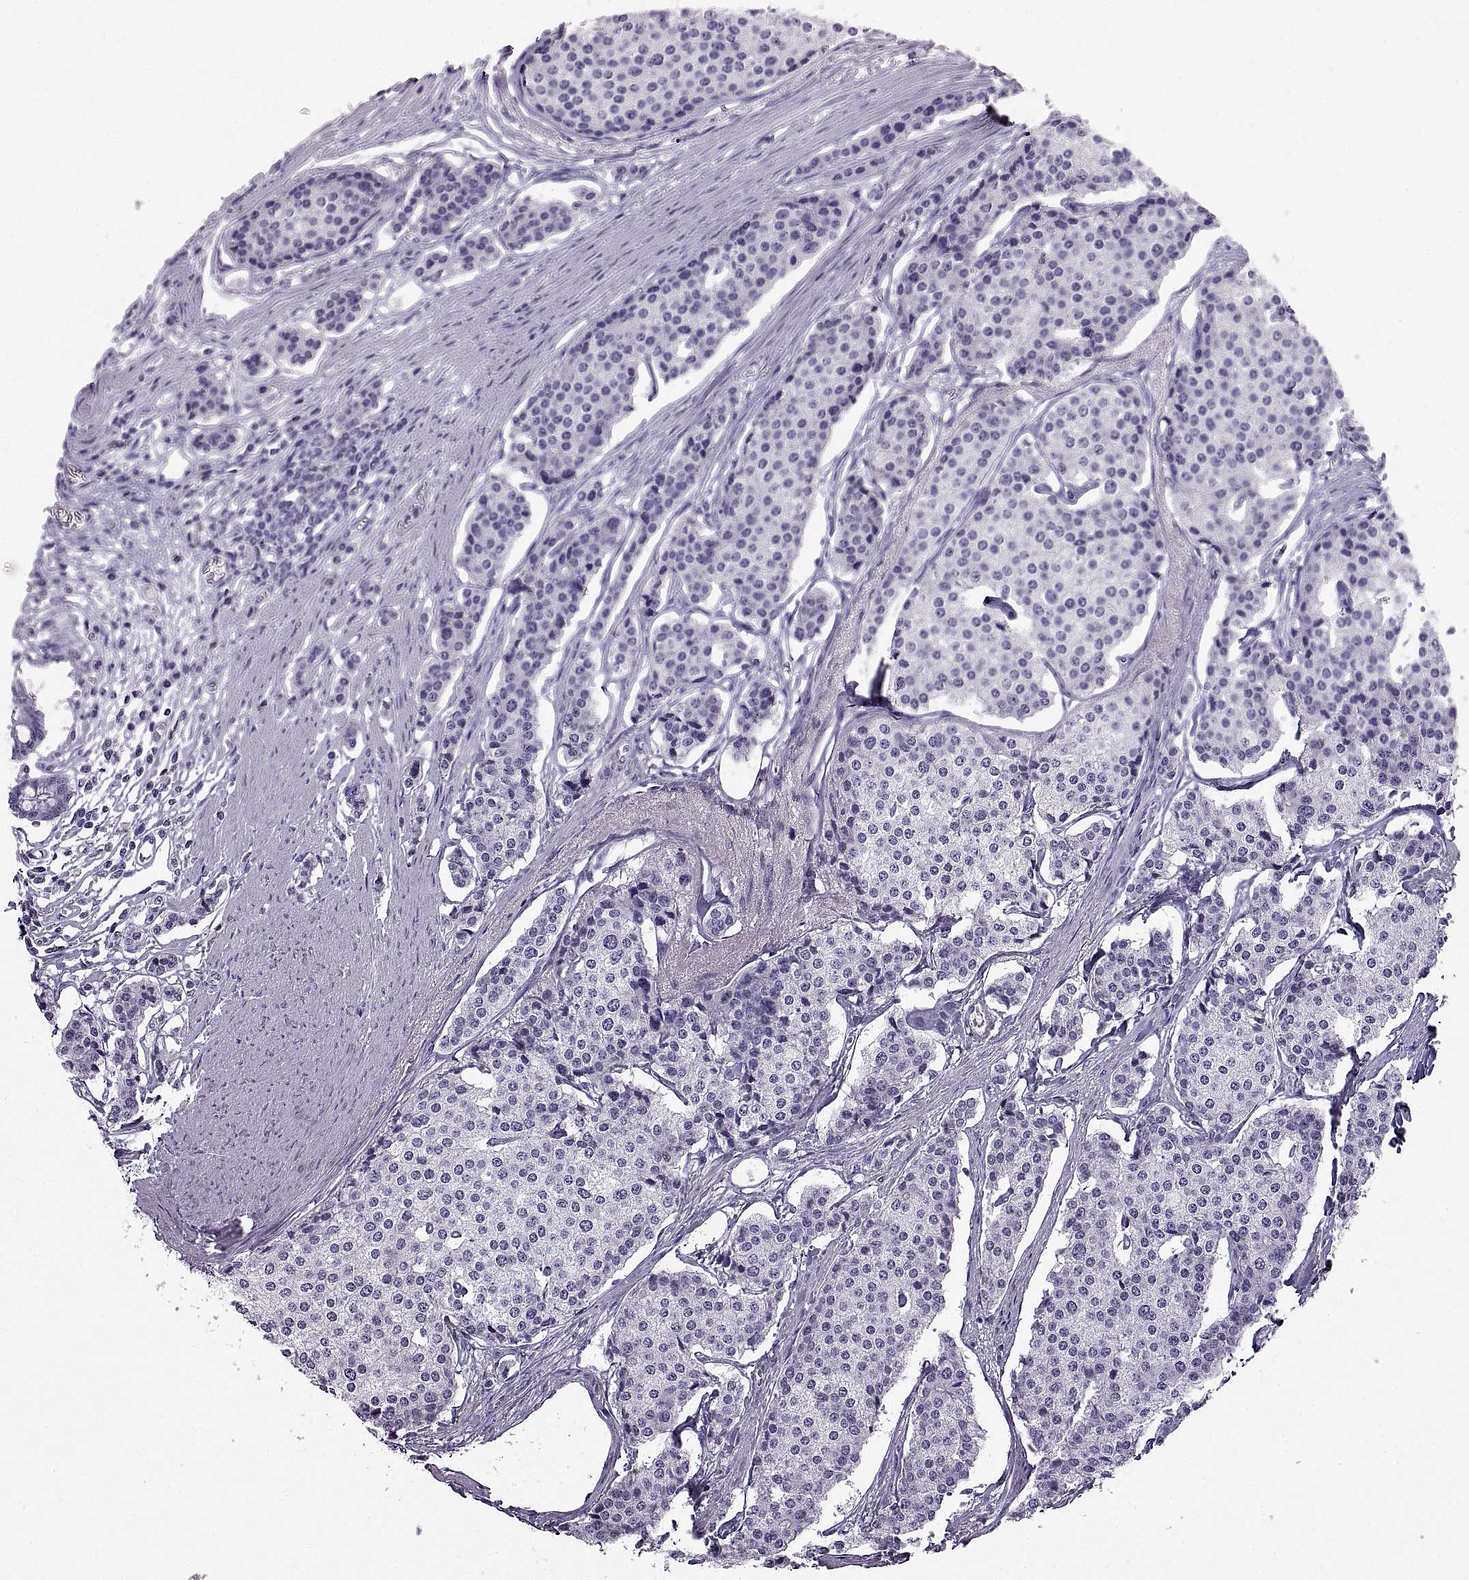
{"staining": {"intensity": "negative", "quantity": "none", "location": "none"}, "tissue": "carcinoid", "cell_type": "Tumor cells", "image_type": "cancer", "snomed": [{"axis": "morphology", "description": "Carcinoid, malignant, NOS"}, {"axis": "topography", "description": "Small intestine"}], "caption": "Immunohistochemistry image of neoplastic tissue: carcinoid stained with DAB reveals no significant protein staining in tumor cells. The staining is performed using DAB (3,3'-diaminobenzidine) brown chromogen with nuclei counter-stained in using hematoxylin.", "gene": "WFDC8", "patient": {"sex": "female", "age": 65}}